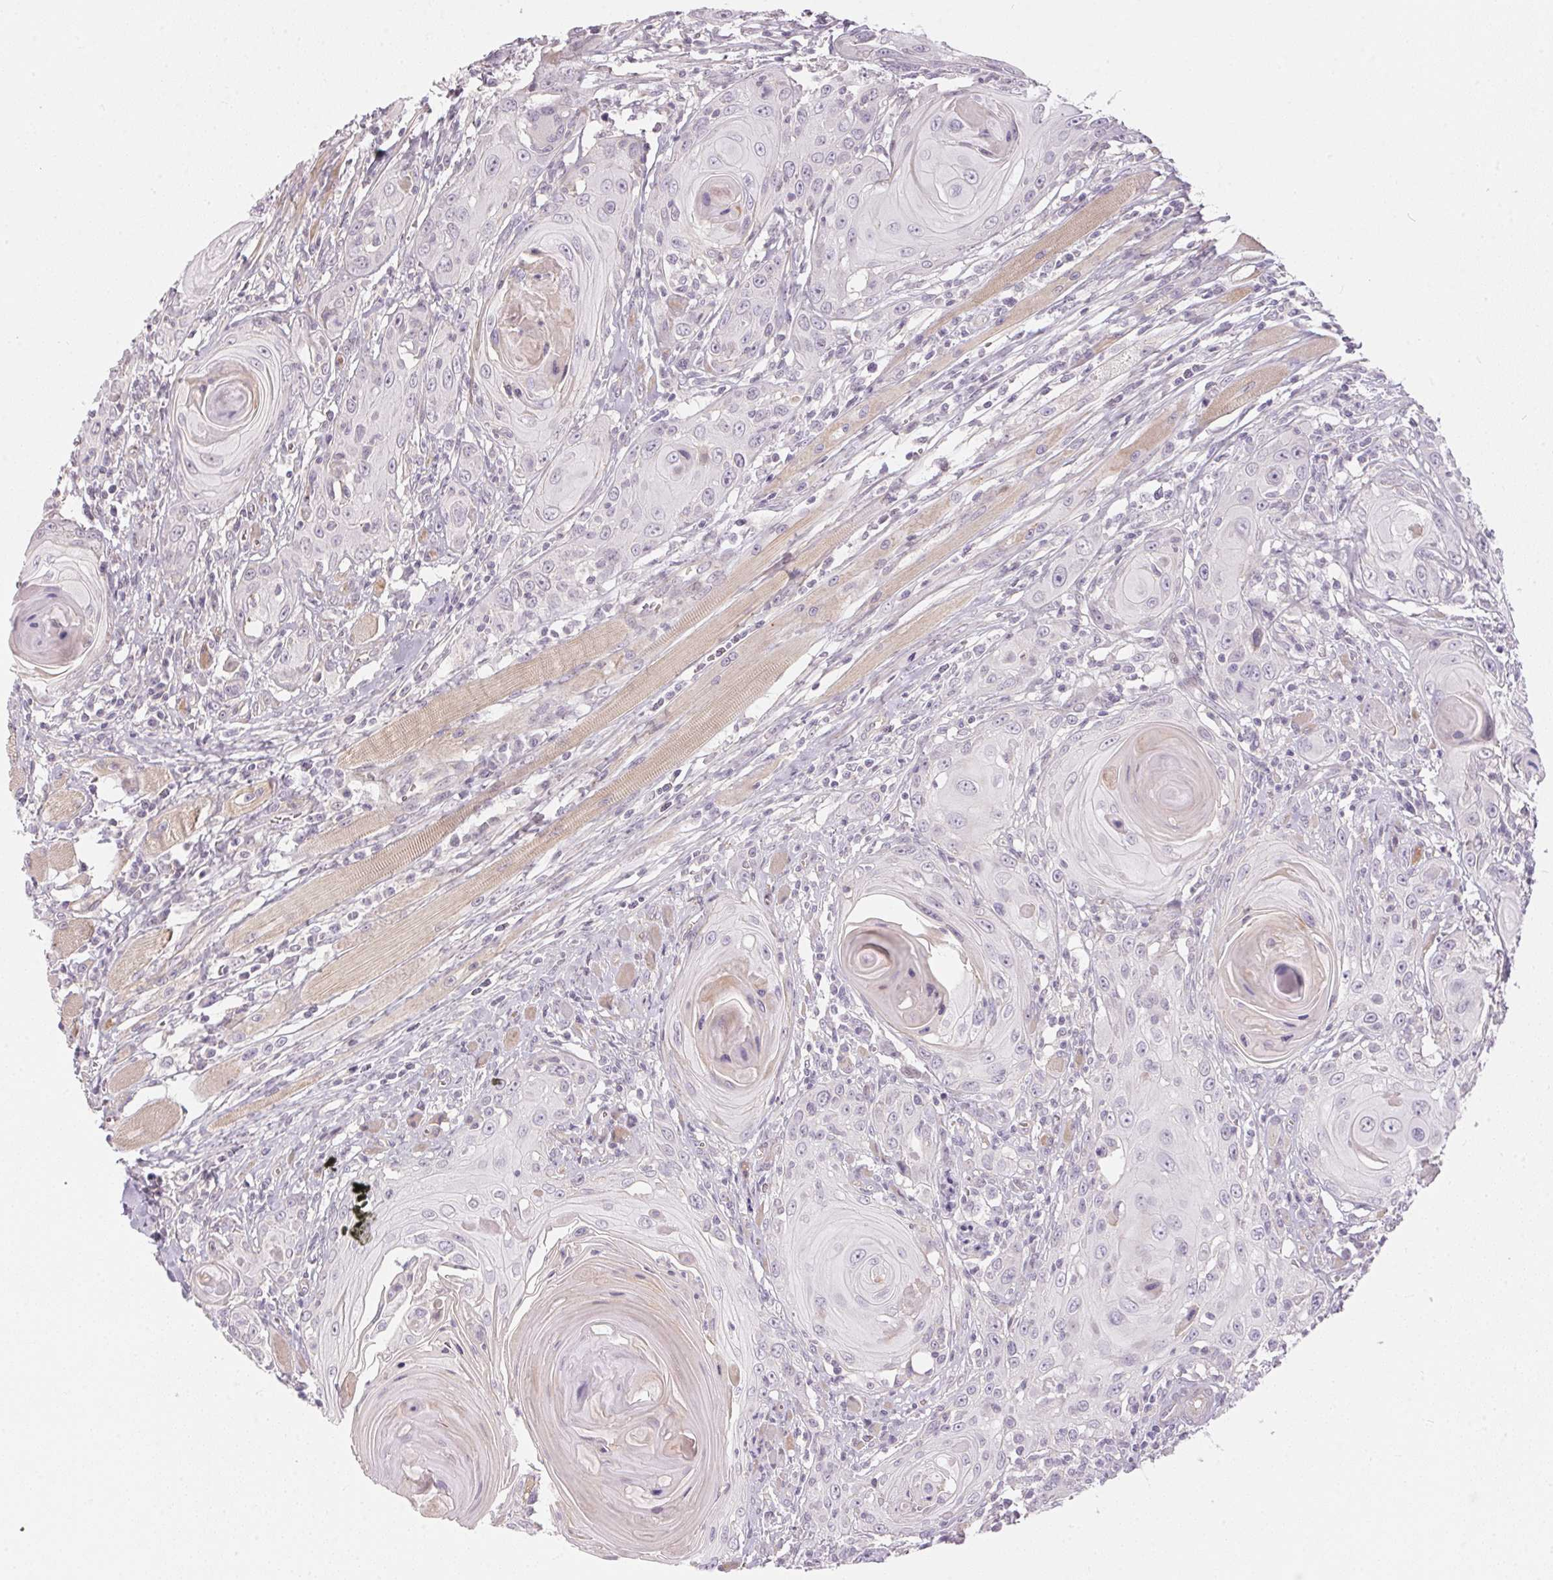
{"staining": {"intensity": "negative", "quantity": "none", "location": "none"}, "tissue": "head and neck cancer", "cell_type": "Tumor cells", "image_type": "cancer", "snomed": [{"axis": "morphology", "description": "Squamous cell carcinoma, NOS"}, {"axis": "topography", "description": "Head-Neck"}], "caption": "High power microscopy micrograph of an immunohistochemistry image of head and neck cancer (squamous cell carcinoma), revealing no significant positivity in tumor cells. (DAB (3,3'-diaminobenzidine) IHC, high magnification).", "gene": "GDAP1L1", "patient": {"sex": "female", "age": 80}}